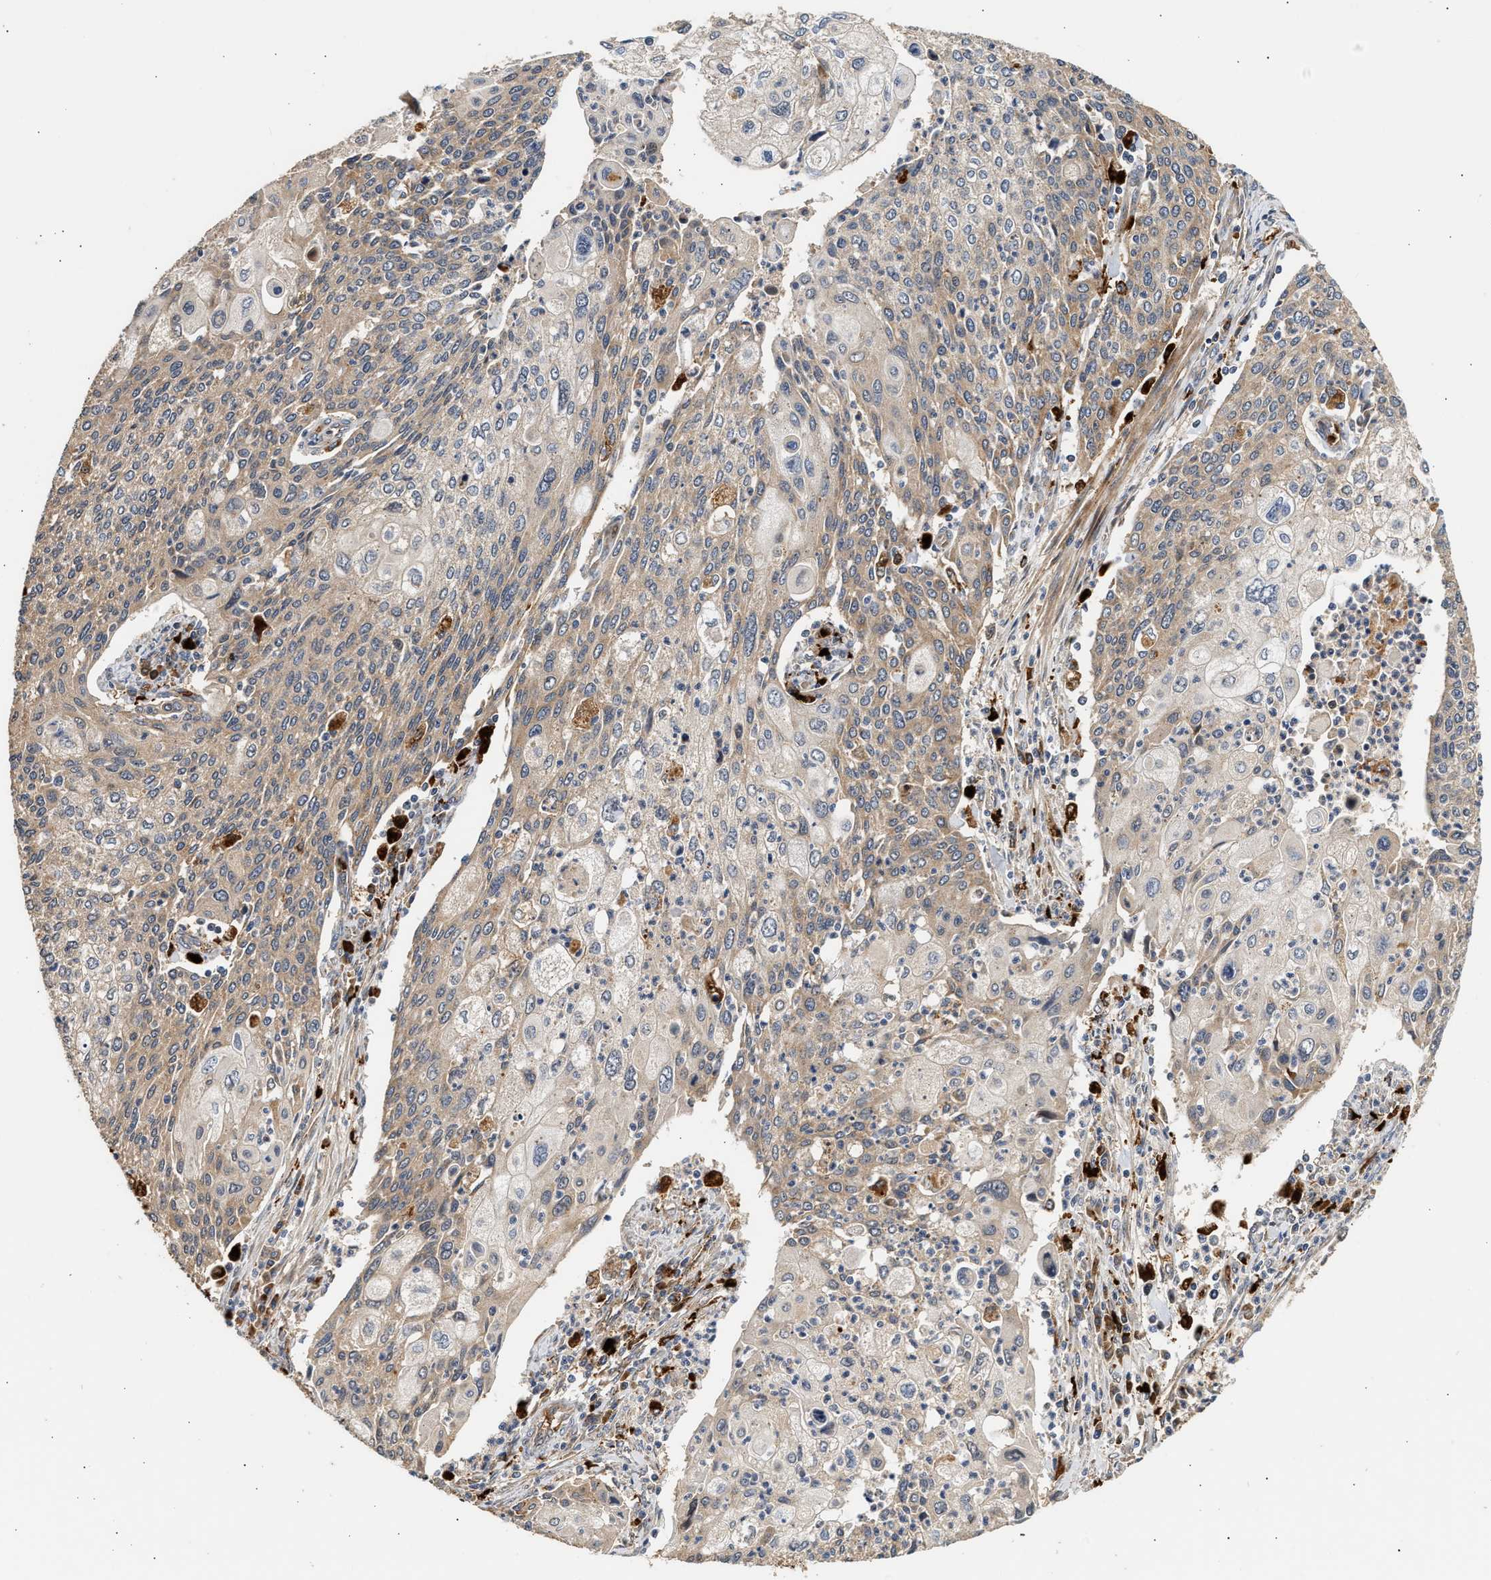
{"staining": {"intensity": "weak", "quantity": ">75%", "location": "cytoplasmic/membranous"}, "tissue": "cervical cancer", "cell_type": "Tumor cells", "image_type": "cancer", "snomed": [{"axis": "morphology", "description": "Squamous cell carcinoma, NOS"}, {"axis": "topography", "description": "Cervix"}], "caption": "Cervical cancer stained for a protein shows weak cytoplasmic/membranous positivity in tumor cells.", "gene": "PLD3", "patient": {"sex": "female", "age": 40}}